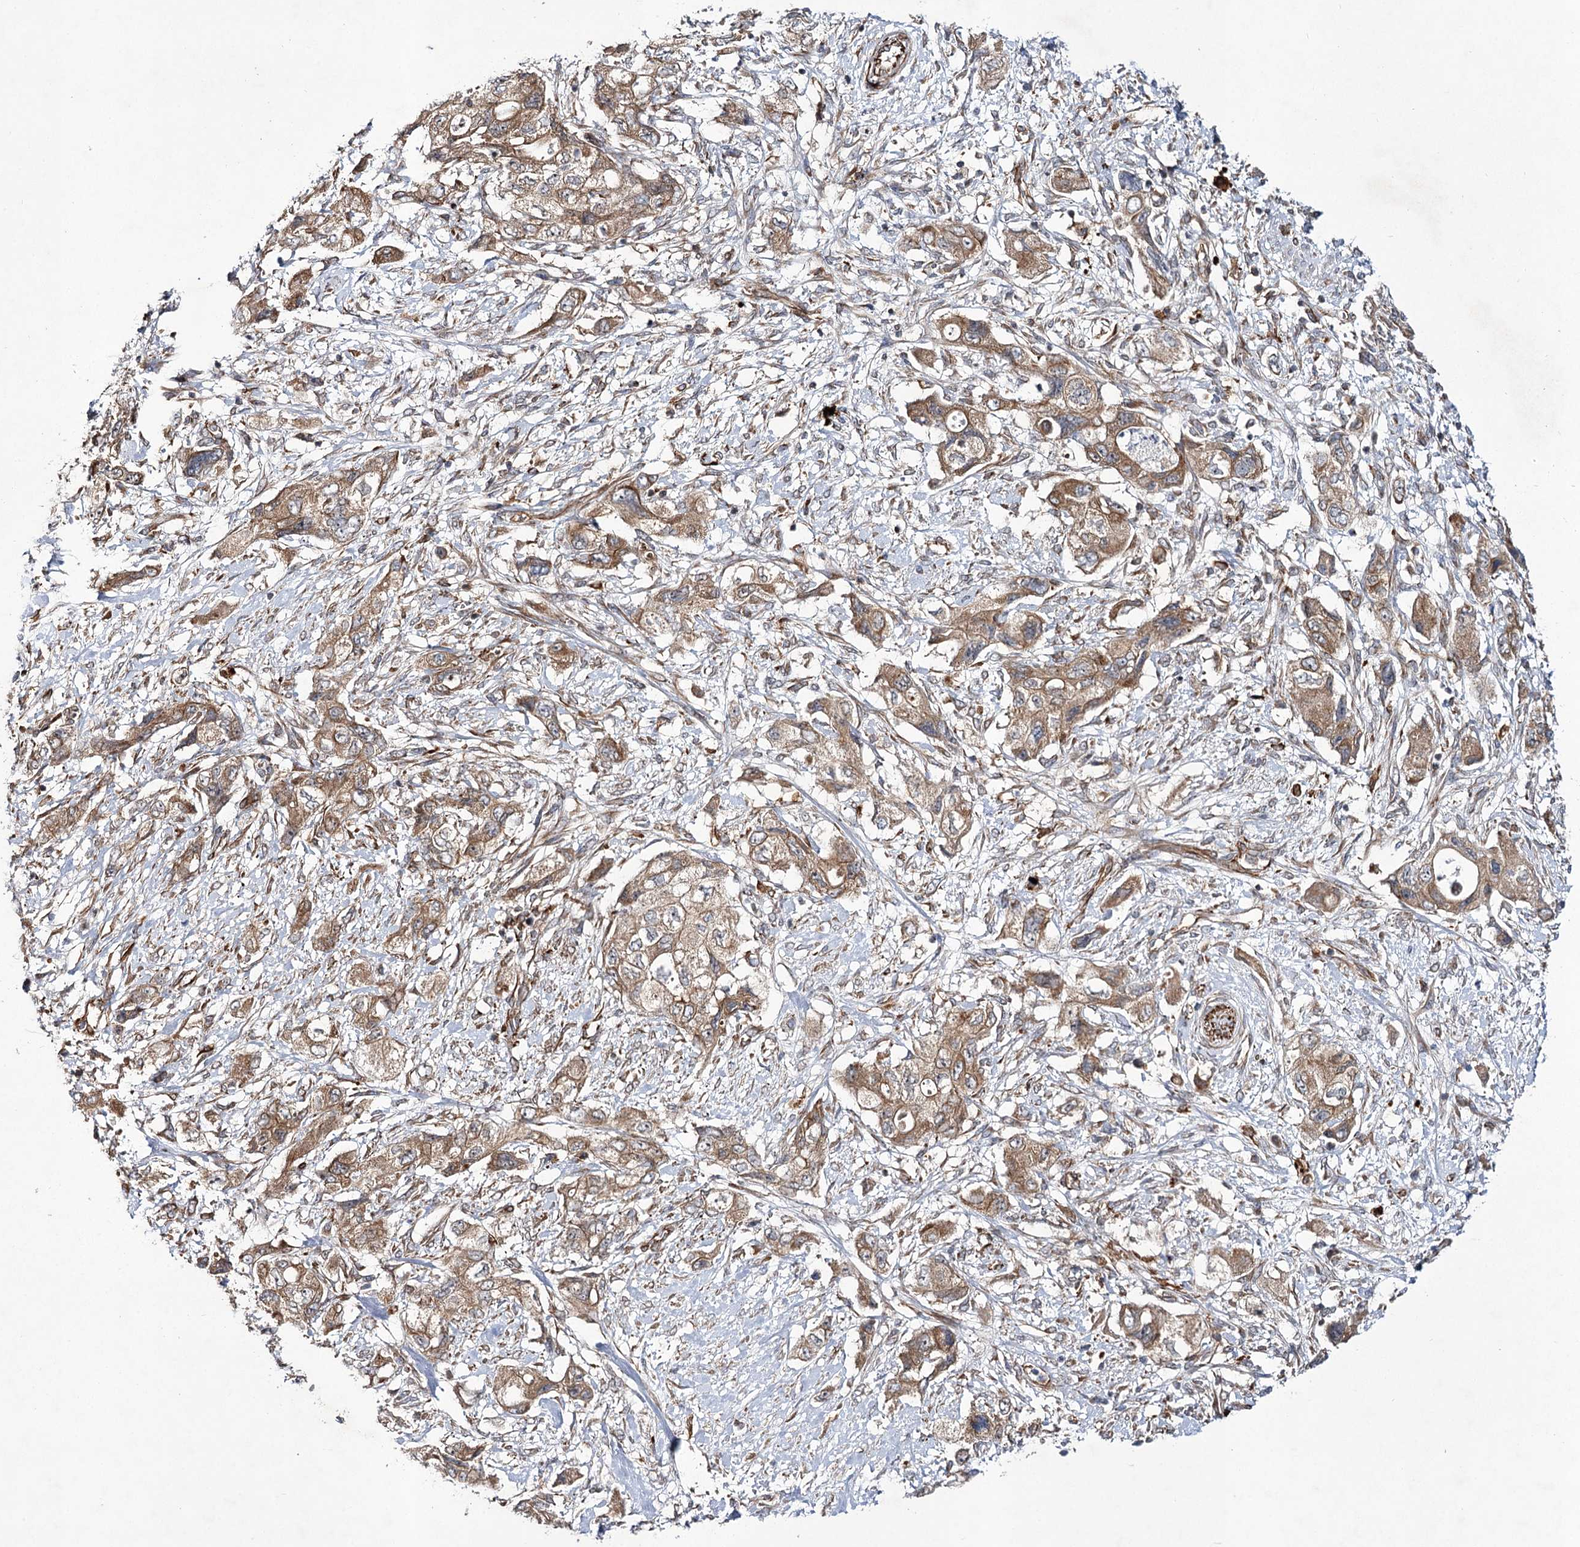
{"staining": {"intensity": "weak", "quantity": ">75%", "location": "cytoplasmic/membranous"}, "tissue": "pancreatic cancer", "cell_type": "Tumor cells", "image_type": "cancer", "snomed": [{"axis": "morphology", "description": "Adenocarcinoma, NOS"}, {"axis": "topography", "description": "Pancreas"}], "caption": "DAB (3,3'-diaminobenzidine) immunohistochemical staining of human pancreatic adenocarcinoma displays weak cytoplasmic/membranous protein positivity in approximately >75% of tumor cells.", "gene": "DPEP2", "patient": {"sex": "female", "age": 73}}